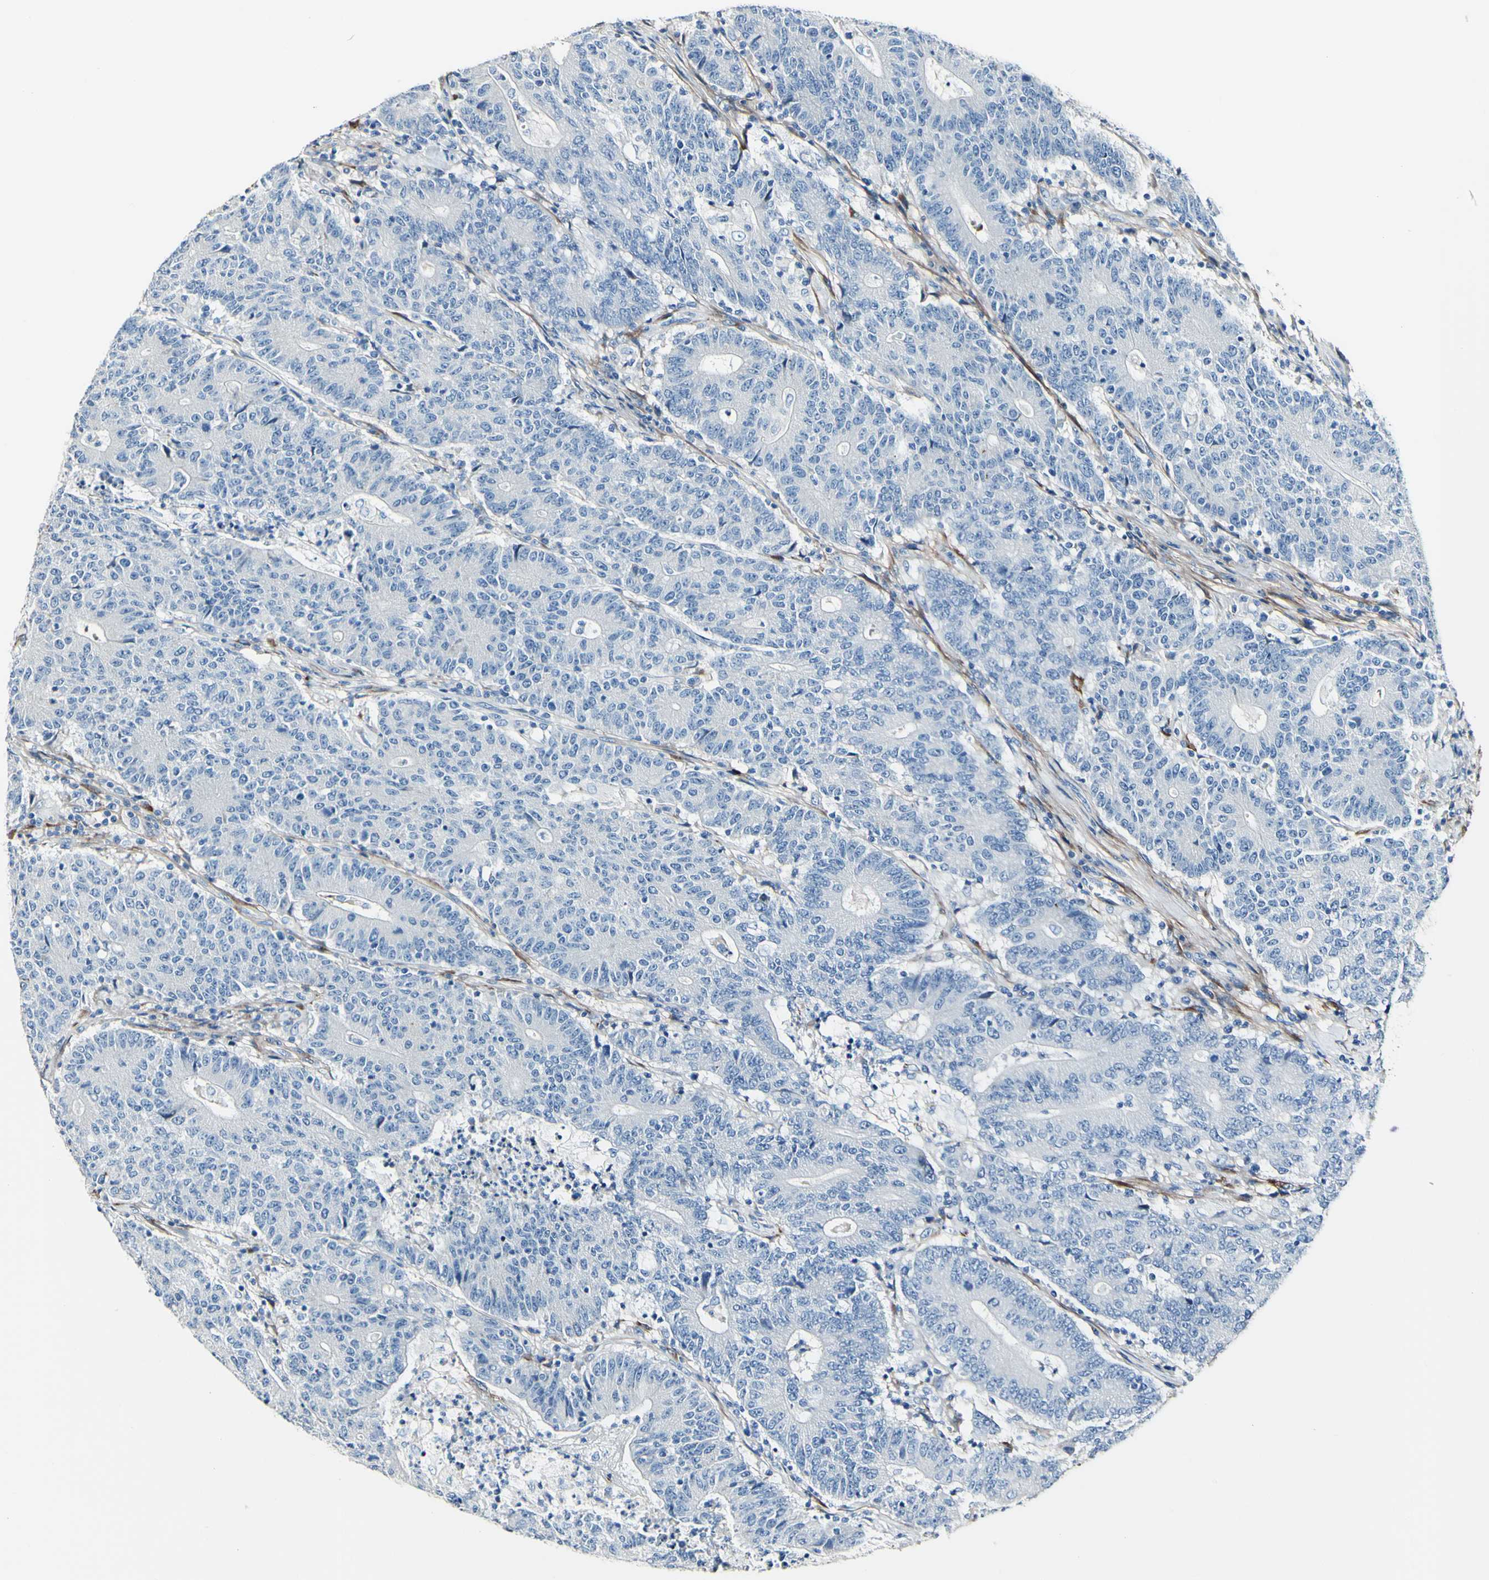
{"staining": {"intensity": "negative", "quantity": "none", "location": "none"}, "tissue": "colorectal cancer", "cell_type": "Tumor cells", "image_type": "cancer", "snomed": [{"axis": "morphology", "description": "Normal tissue, NOS"}, {"axis": "morphology", "description": "Adenocarcinoma, NOS"}, {"axis": "topography", "description": "Colon"}], "caption": "DAB immunohistochemical staining of adenocarcinoma (colorectal) reveals no significant positivity in tumor cells.", "gene": "COL6A3", "patient": {"sex": "female", "age": 75}}